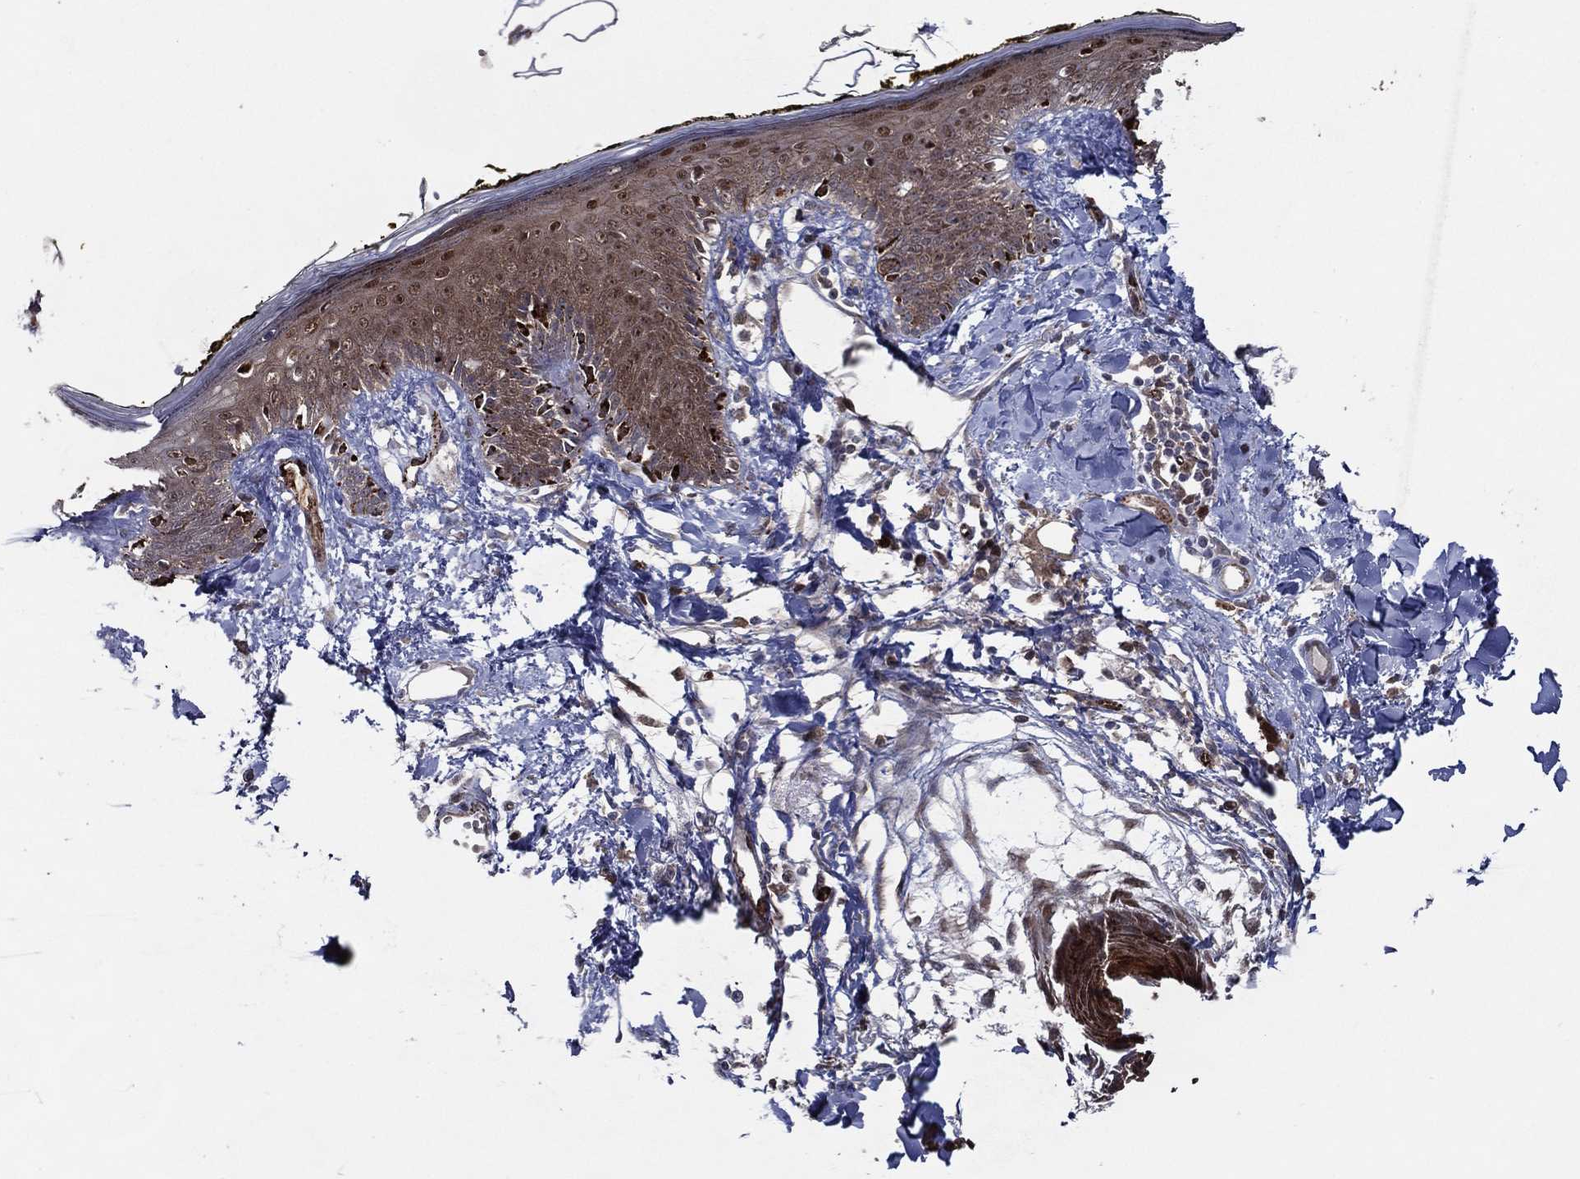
{"staining": {"intensity": "negative", "quantity": "none", "location": "none"}, "tissue": "skin", "cell_type": "Fibroblasts", "image_type": "normal", "snomed": [{"axis": "morphology", "description": "Normal tissue, NOS"}, {"axis": "topography", "description": "Skin"}], "caption": "Immunohistochemistry image of unremarkable skin: human skin stained with DAB (3,3'-diaminobenzidine) demonstrates no significant protein staining in fibroblasts.", "gene": "ARHGAP11A", "patient": {"sex": "male", "age": 76}}